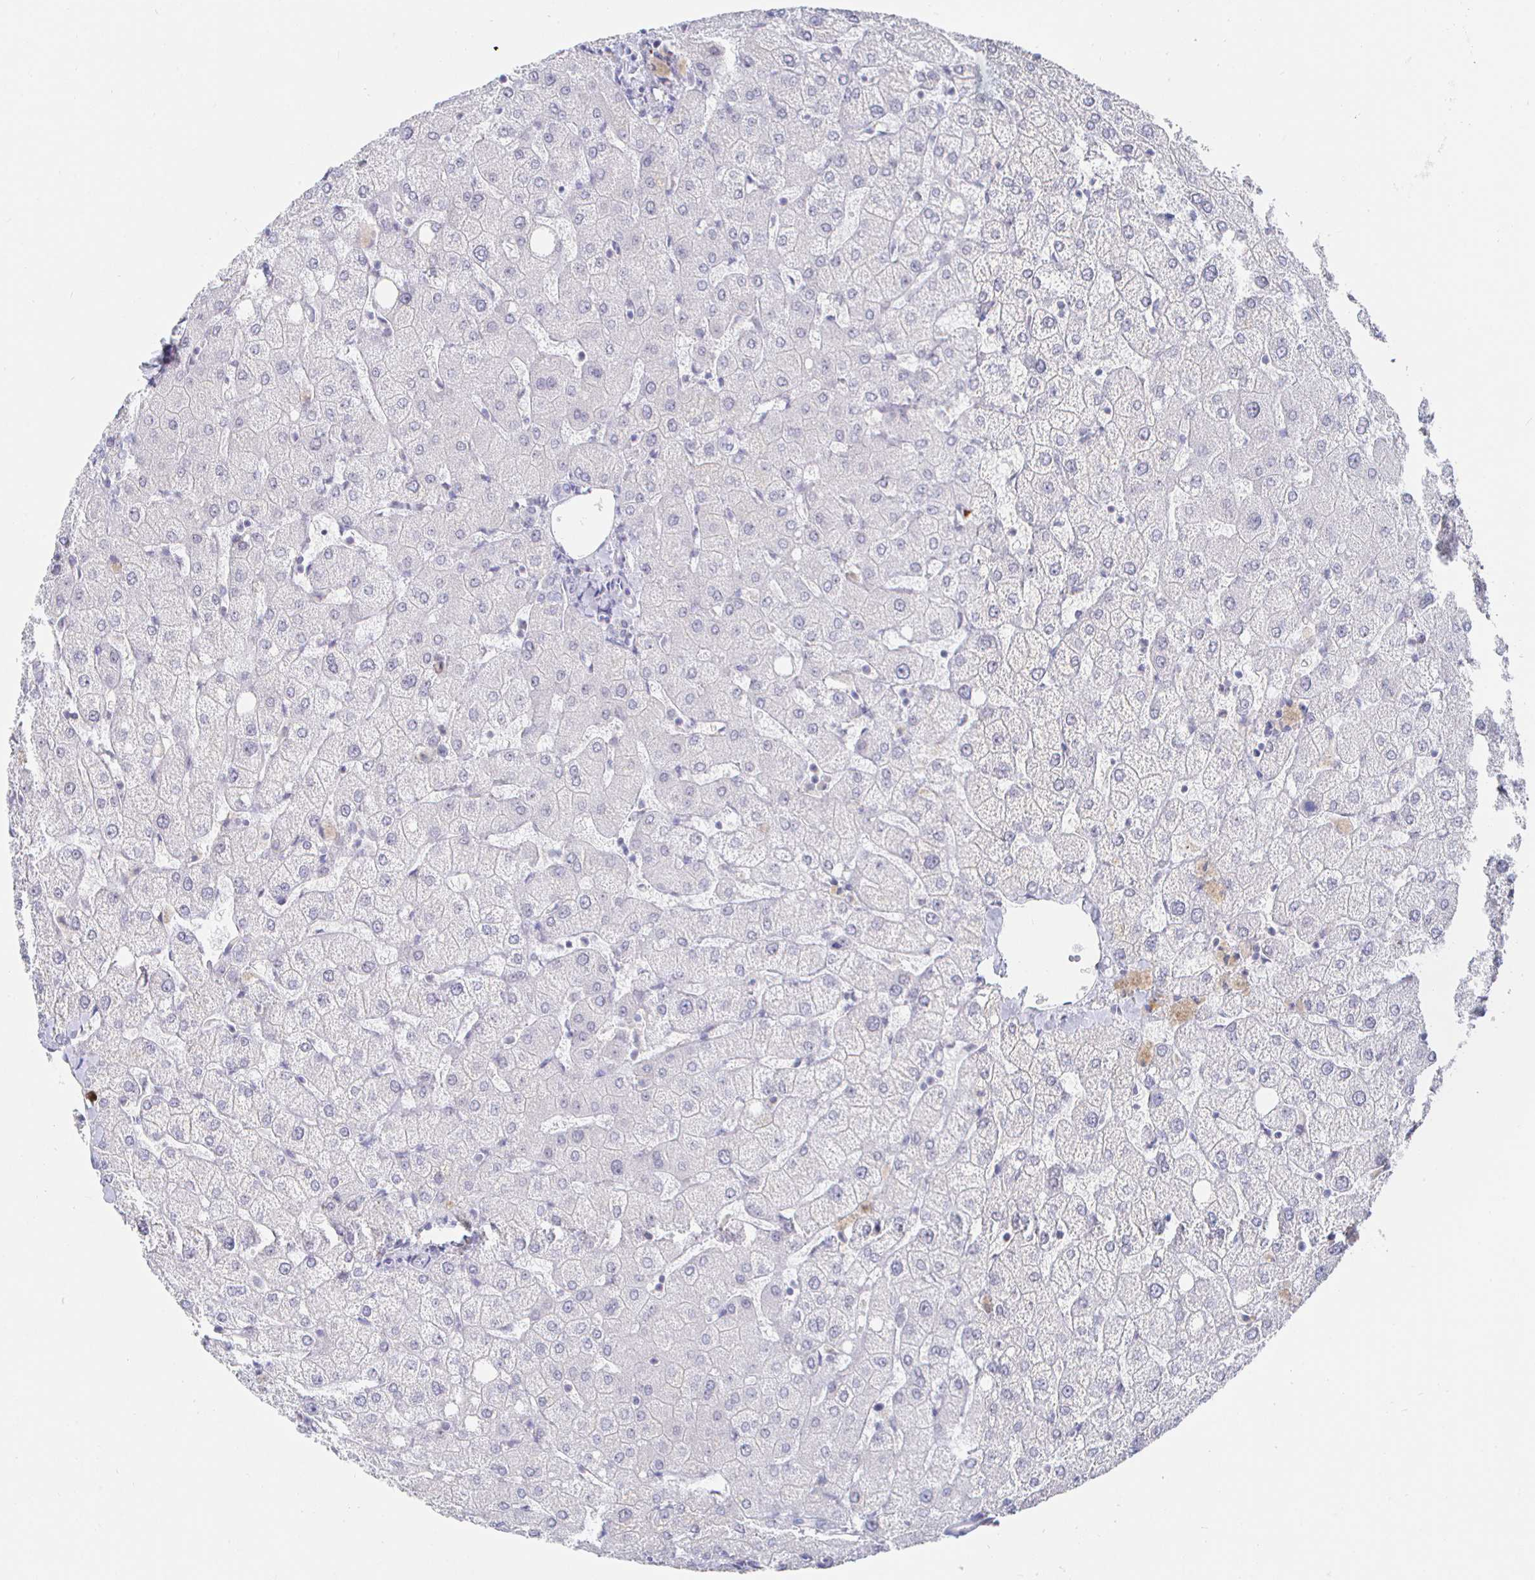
{"staining": {"intensity": "negative", "quantity": "none", "location": "none"}, "tissue": "liver", "cell_type": "Cholangiocytes", "image_type": "normal", "snomed": [{"axis": "morphology", "description": "Normal tissue, NOS"}, {"axis": "topography", "description": "Liver"}], "caption": "The image demonstrates no significant expression in cholangiocytes of liver. Nuclei are stained in blue.", "gene": "LRRC23", "patient": {"sex": "female", "age": 54}}